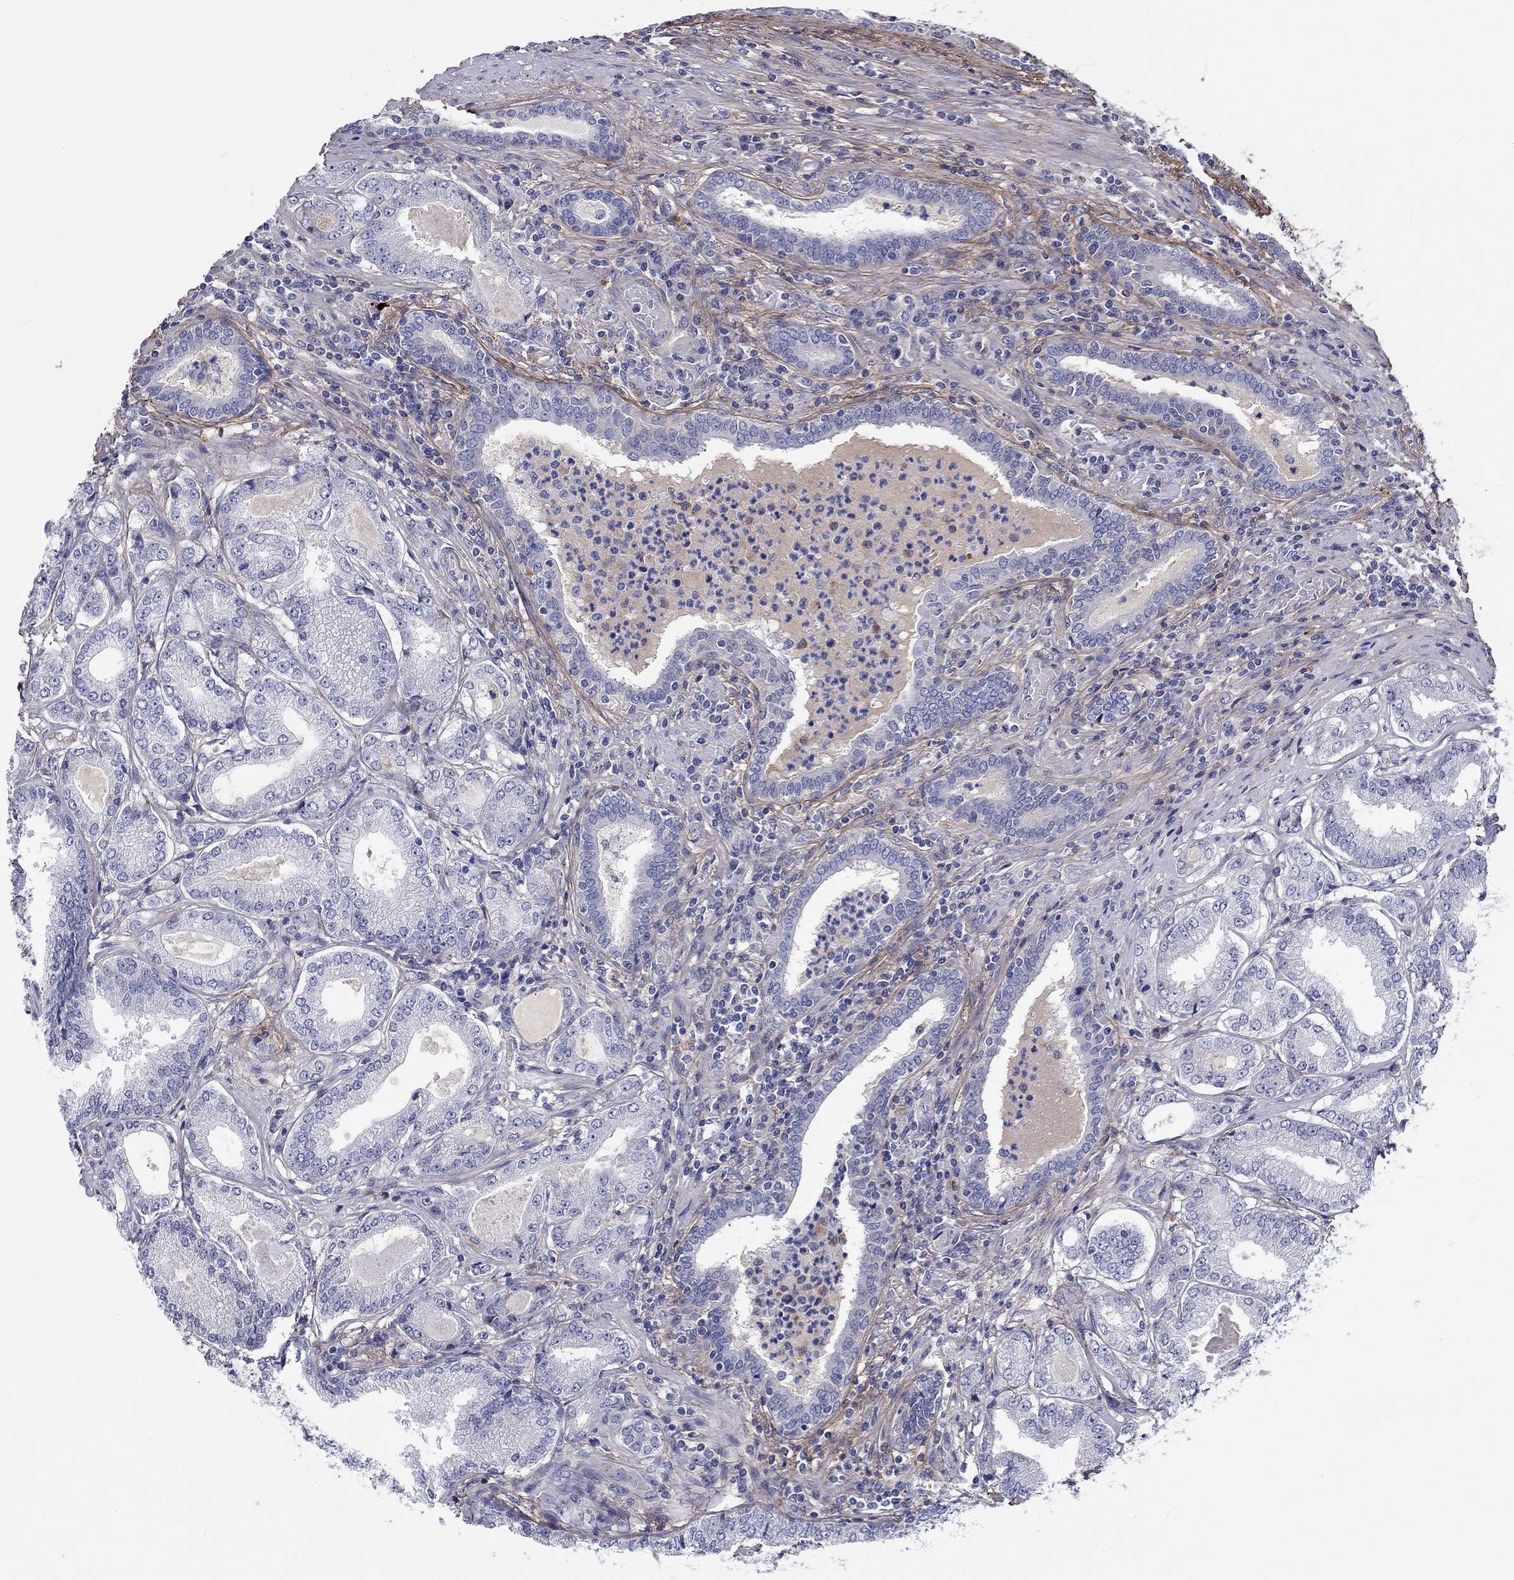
{"staining": {"intensity": "negative", "quantity": "none", "location": "none"}, "tissue": "prostate cancer", "cell_type": "Tumor cells", "image_type": "cancer", "snomed": [{"axis": "morphology", "description": "Adenocarcinoma, NOS"}, {"axis": "topography", "description": "Prostate"}], "caption": "An image of human adenocarcinoma (prostate) is negative for staining in tumor cells. (Immunohistochemistry (ihc), brightfield microscopy, high magnification).", "gene": "TGFBI", "patient": {"sex": "male", "age": 65}}